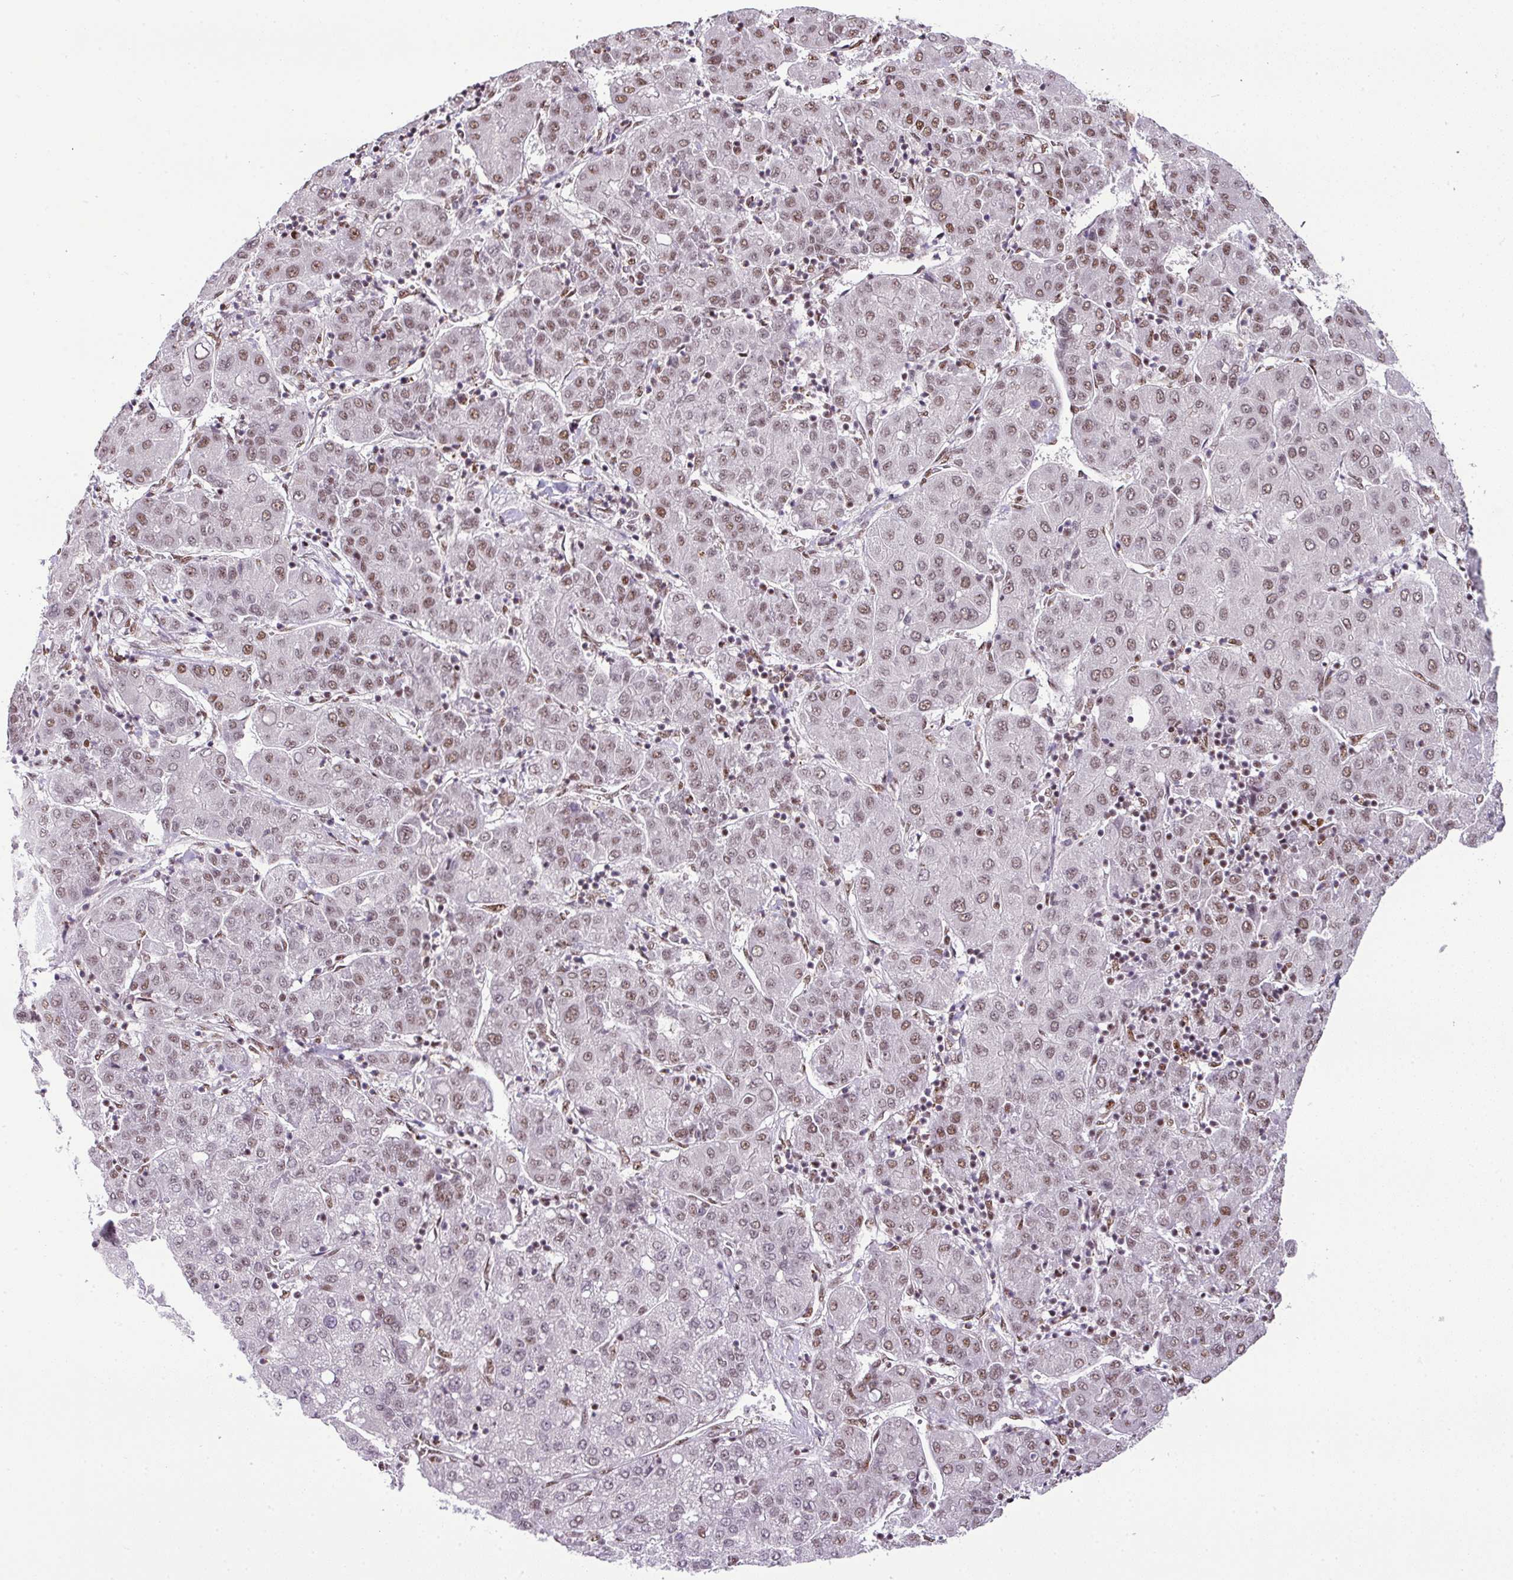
{"staining": {"intensity": "moderate", "quantity": ">75%", "location": "nuclear"}, "tissue": "liver cancer", "cell_type": "Tumor cells", "image_type": "cancer", "snomed": [{"axis": "morphology", "description": "Carcinoma, Hepatocellular, NOS"}, {"axis": "topography", "description": "Liver"}], "caption": "DAB (3,3'-diaminobenzidine) immunohistochemical staining of human liver cancer (hepatocellular carcinoma) exhibits moderate nuclear protein expression in about >75% of tumor cells.", "gene": "PGAP4", "patient": {"sex": "male", "age": 65}}